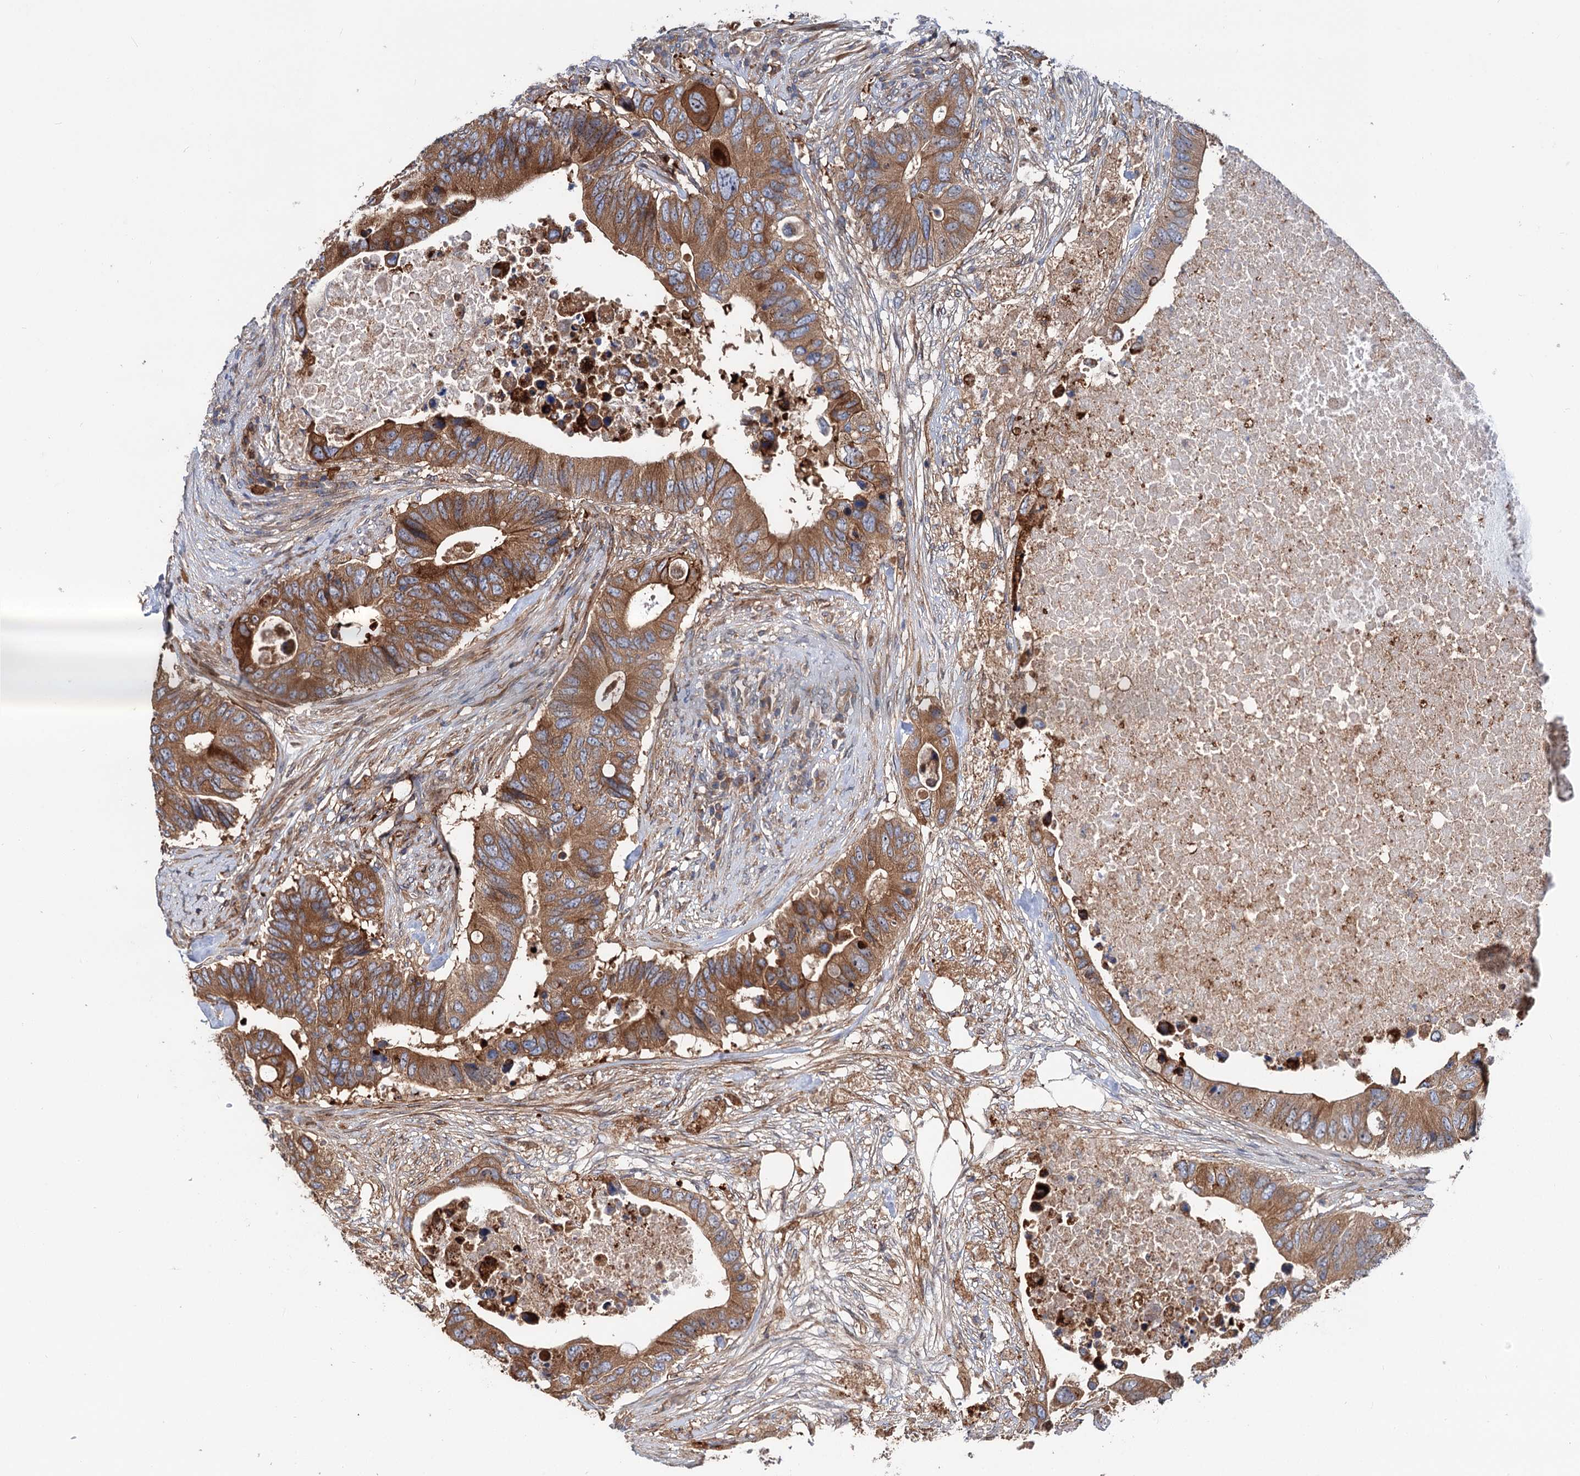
{"staining": {"intensity": "strong", "quantity": ">75%", "location": "cytoplasmic/membranous"}, "tissue": "colorectal cancer", "cell_type": "Tumor cells", "image_type": "cancer", "snomed": [{"axis": "morphology", "description": "Adenocarcinoma, NOS"}, {"axis": "topography", "description": "Colon"}], "caption": "A histopathology image of human colorectal cancer (adenocarcinoma) stained for a protein displays strong cytoplasmic/membranous brown staining in tumor cells.", "gene": "PTDSS2", "patient": {"sex": "male", "age": 71}}